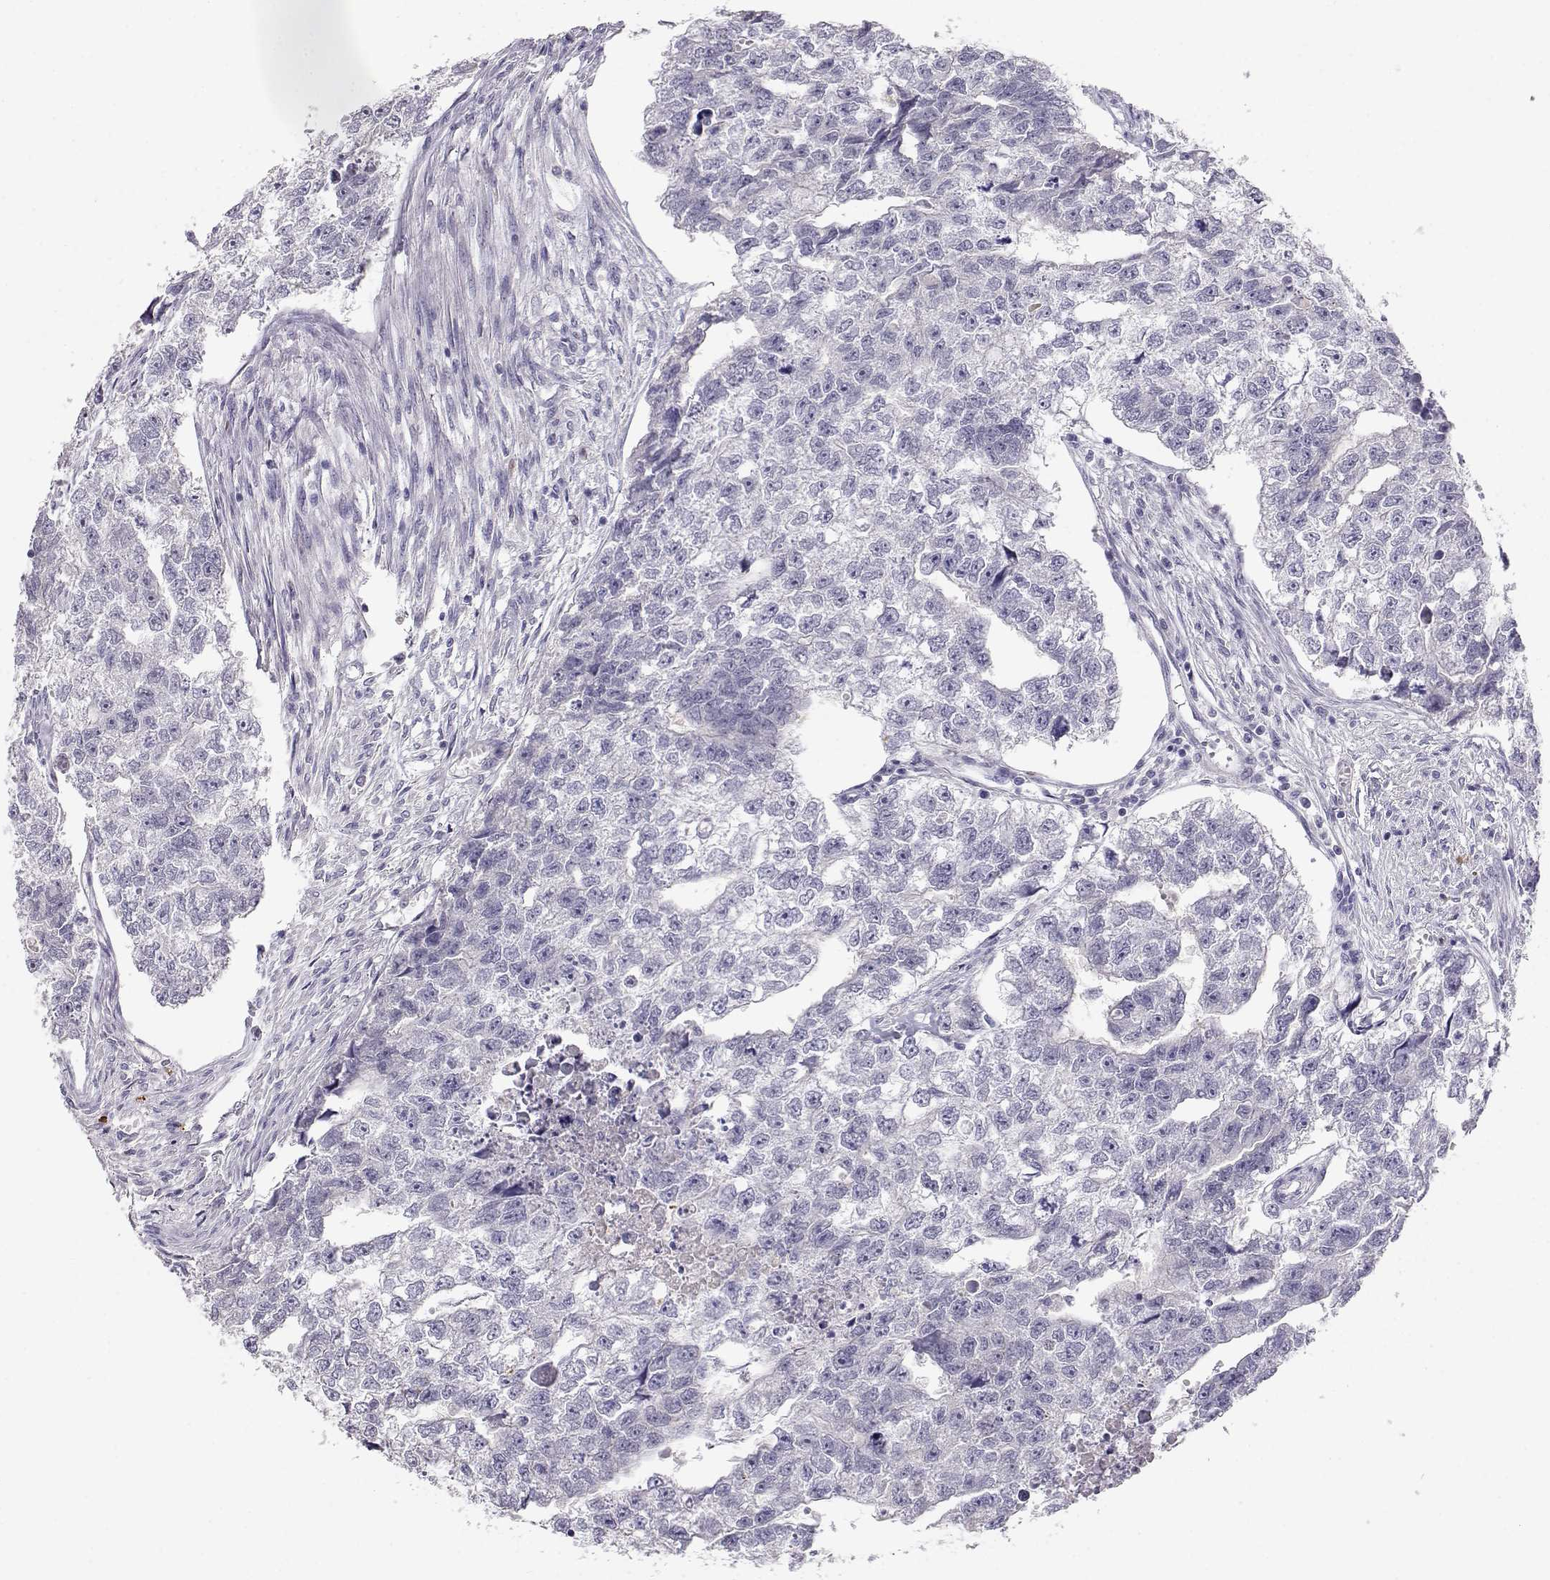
{"staining": {"intensity": "negative", "quantity": "none", "location": "none"}, "tissue": "testis cancer", "cell_type": "Tumor cells", "image_type": "cancer", "snomed": [{"axis": "morphology", "description": "Carcinoma, Embryonal, NOS"}, {"axis": "morphology", "description": "Teratoma, malignant, NOS"}, {"axis": "topography", "description": "Testis"}], "caption": "This is an IHC photomicrograph of human testis cancer. There is no staining in tumor cells.", "gene": "CDHR1", "patient": {"sex": "male", "age": 44}}